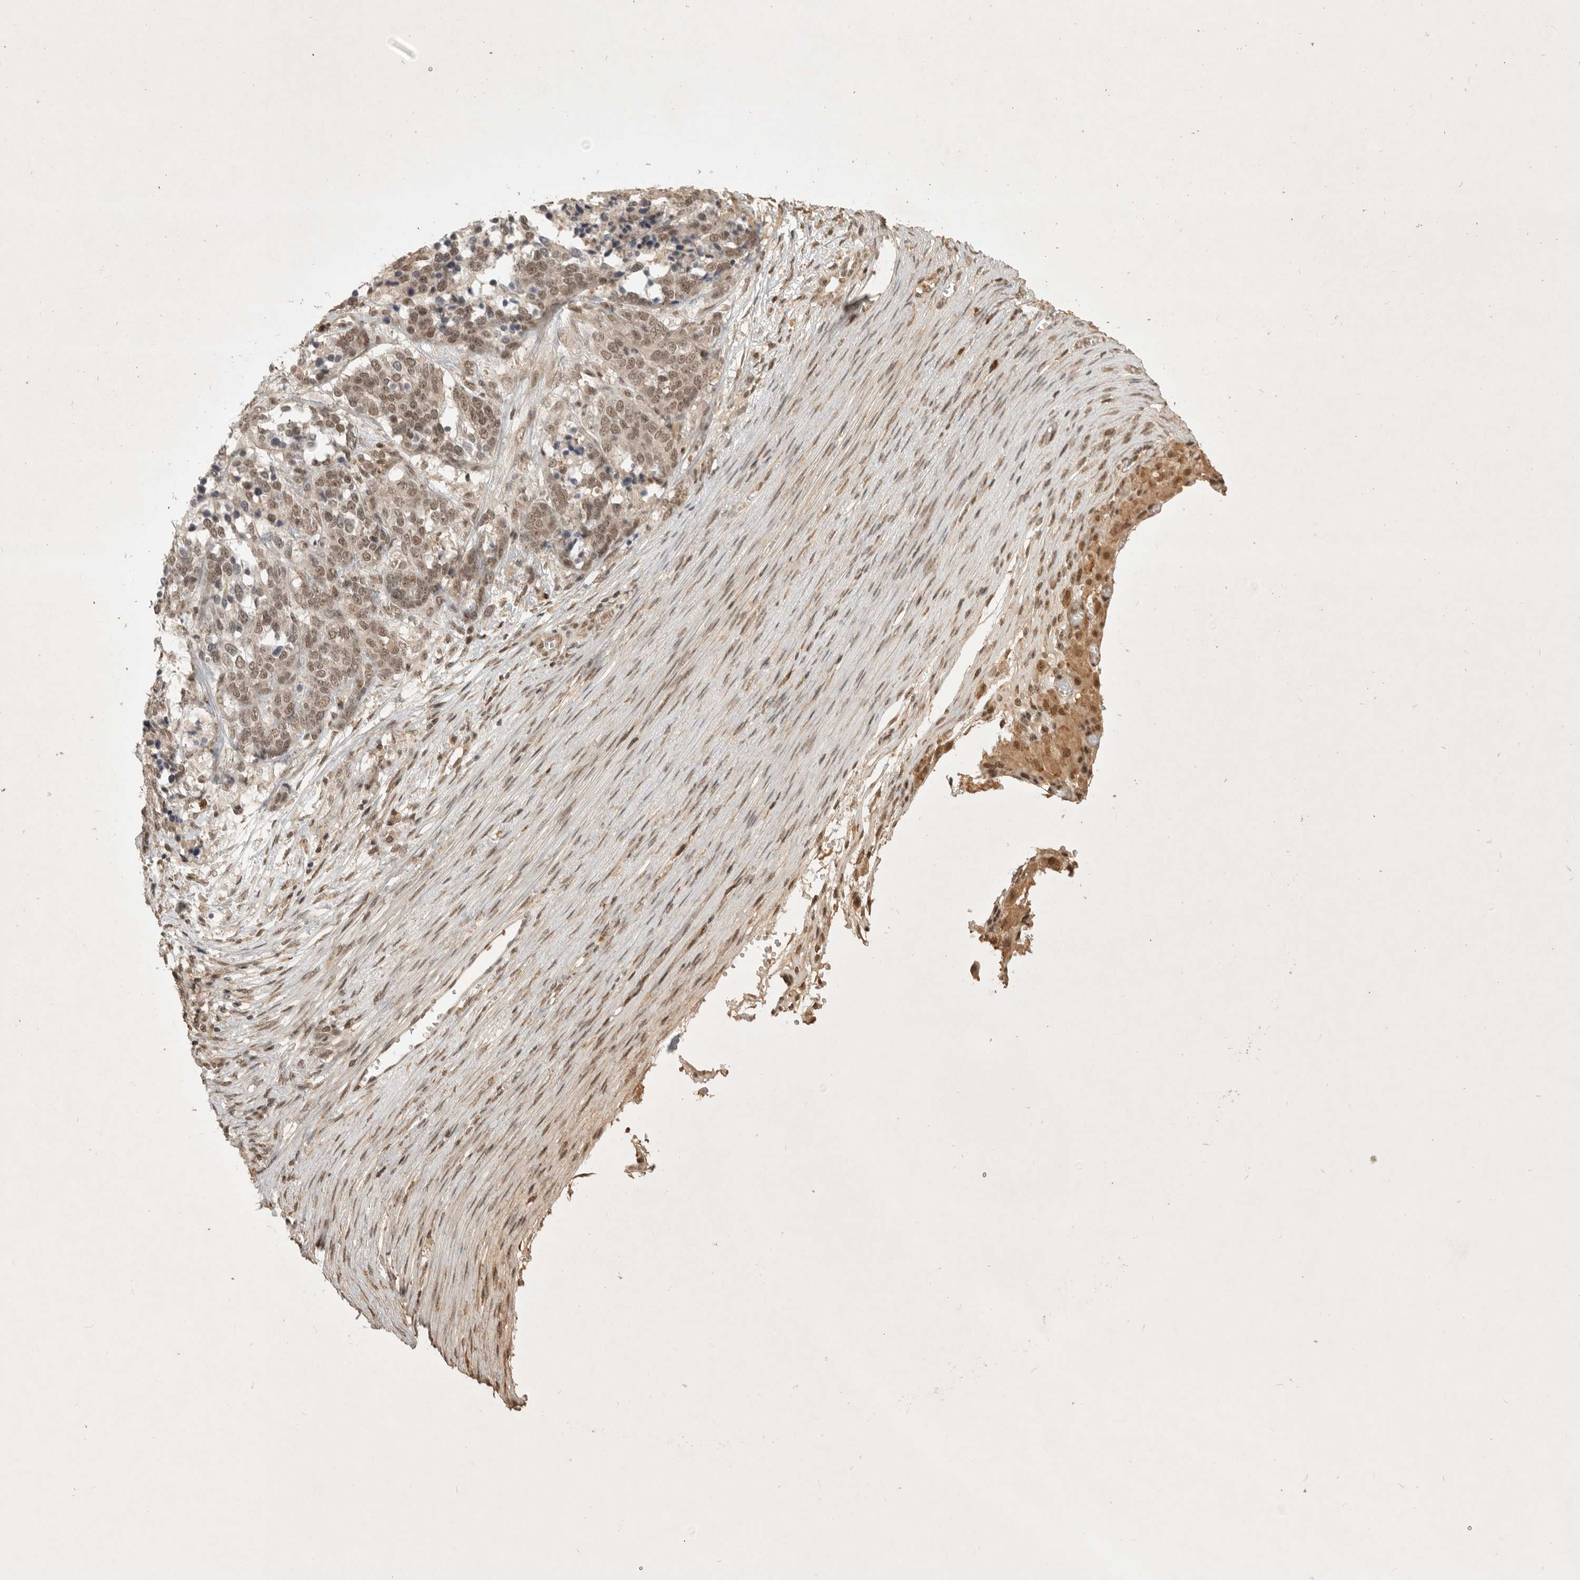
{"staining": {"intensity": "moderate", "quantity": ">75%", "location": "nuclear"}, "tissue": "ovarian cancer", "cell_type": "Tumor cells", "image_type": "cancer", "snomed": [{"axis": "morphology", "description": "Cystadenocarcinoma, serous, NOS"}, {"axis": "topography", "description": "Ovary"}], "caption": "Moderate nuclear protein expression is present in approximately >75% of tumor cells in serous cystadenocarcinoma (ovarian).", "gene": "CBLL1", "patient": {"sex": "female", "age": 44}}